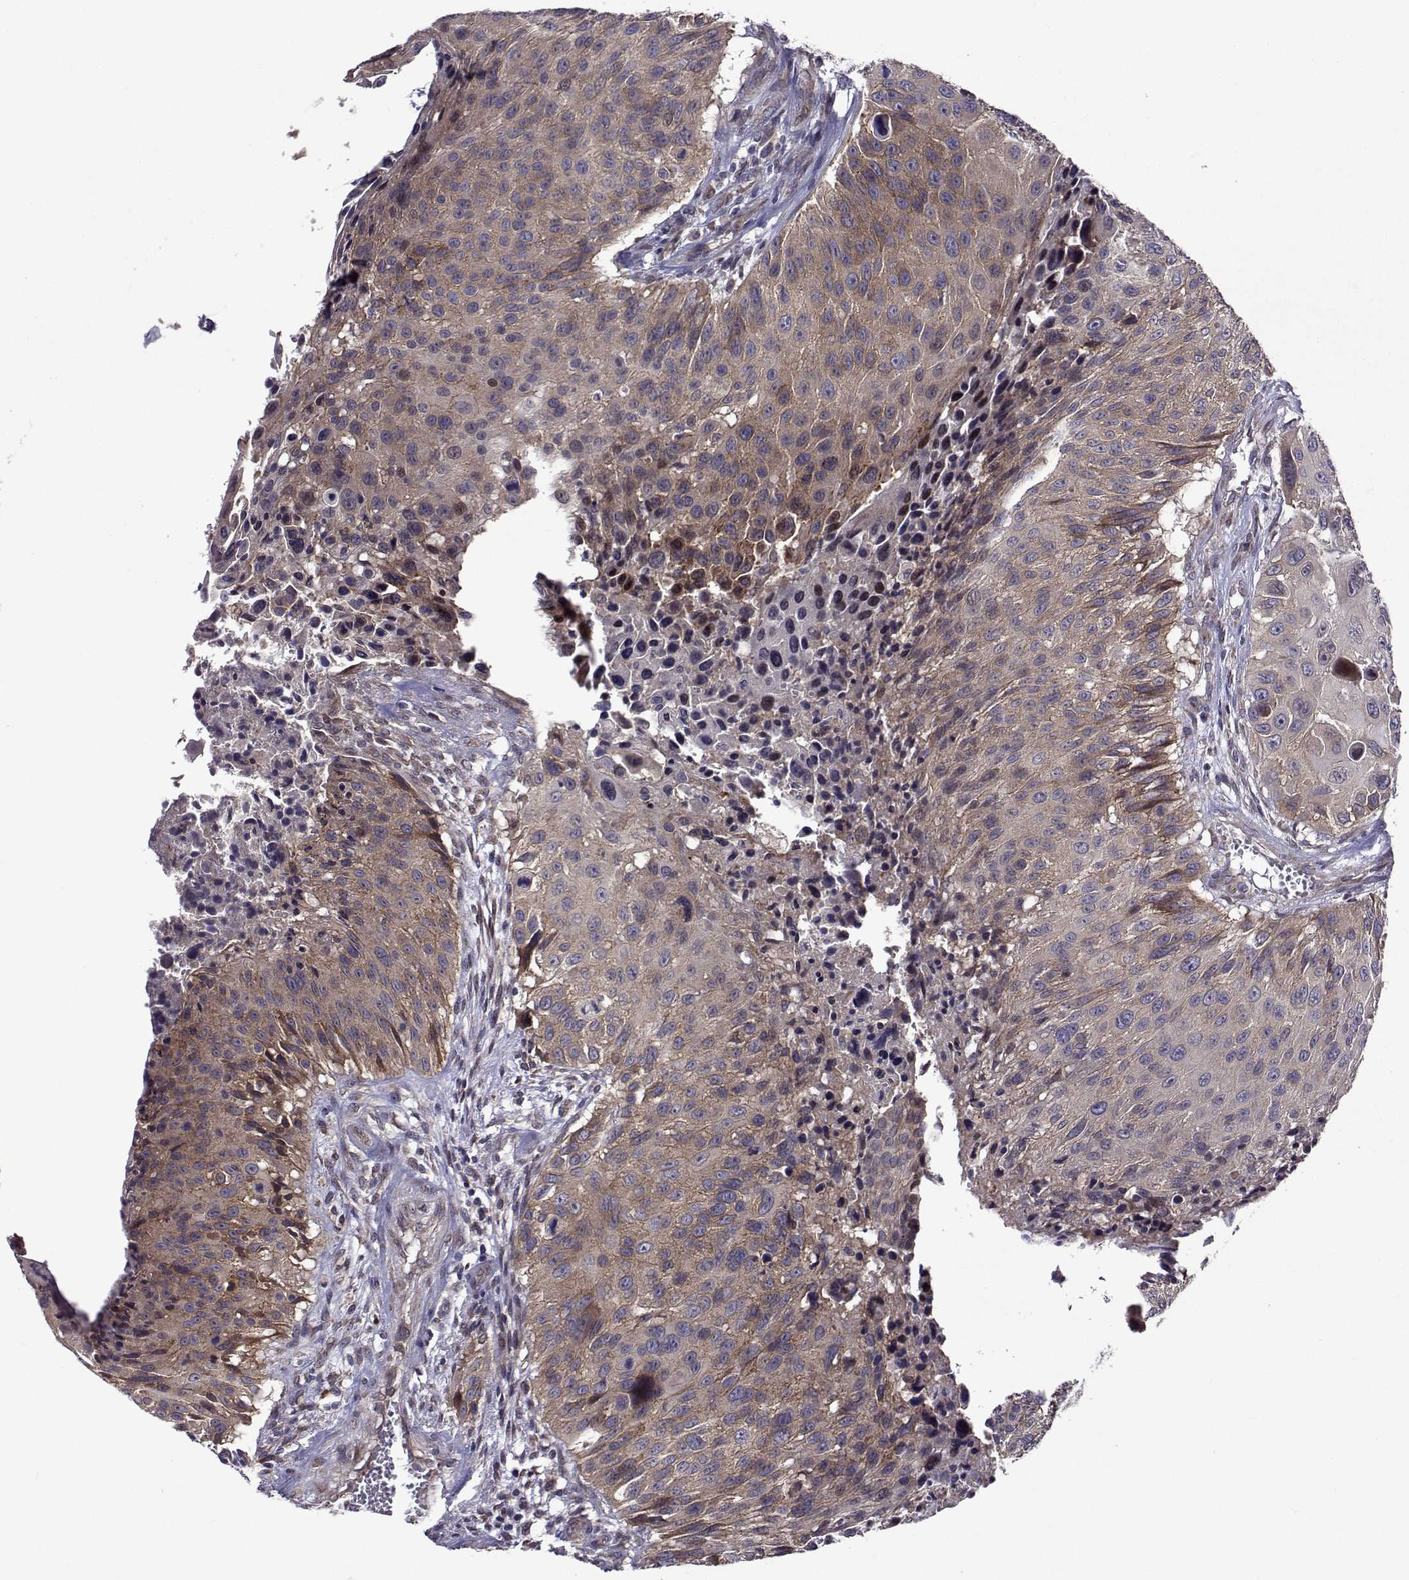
{"staining": {"intensity": "negative", "quantity": "none", "location": "none"}, "tissue": "urothelial cancer", "cell_type": "Tumor cells", "image_type": "cancer", "snomed": [{"axis": "morphology", "description": "Urothelial carcinoma, NOS"}, {"axis": "topography", "description": "Urinary bladder"}], "caption": "Tumor cells show no significant protein staining in transitional cell carcinoma.", "gene": "TARBP2", "patient": {"sex": "male", "age": 55}}